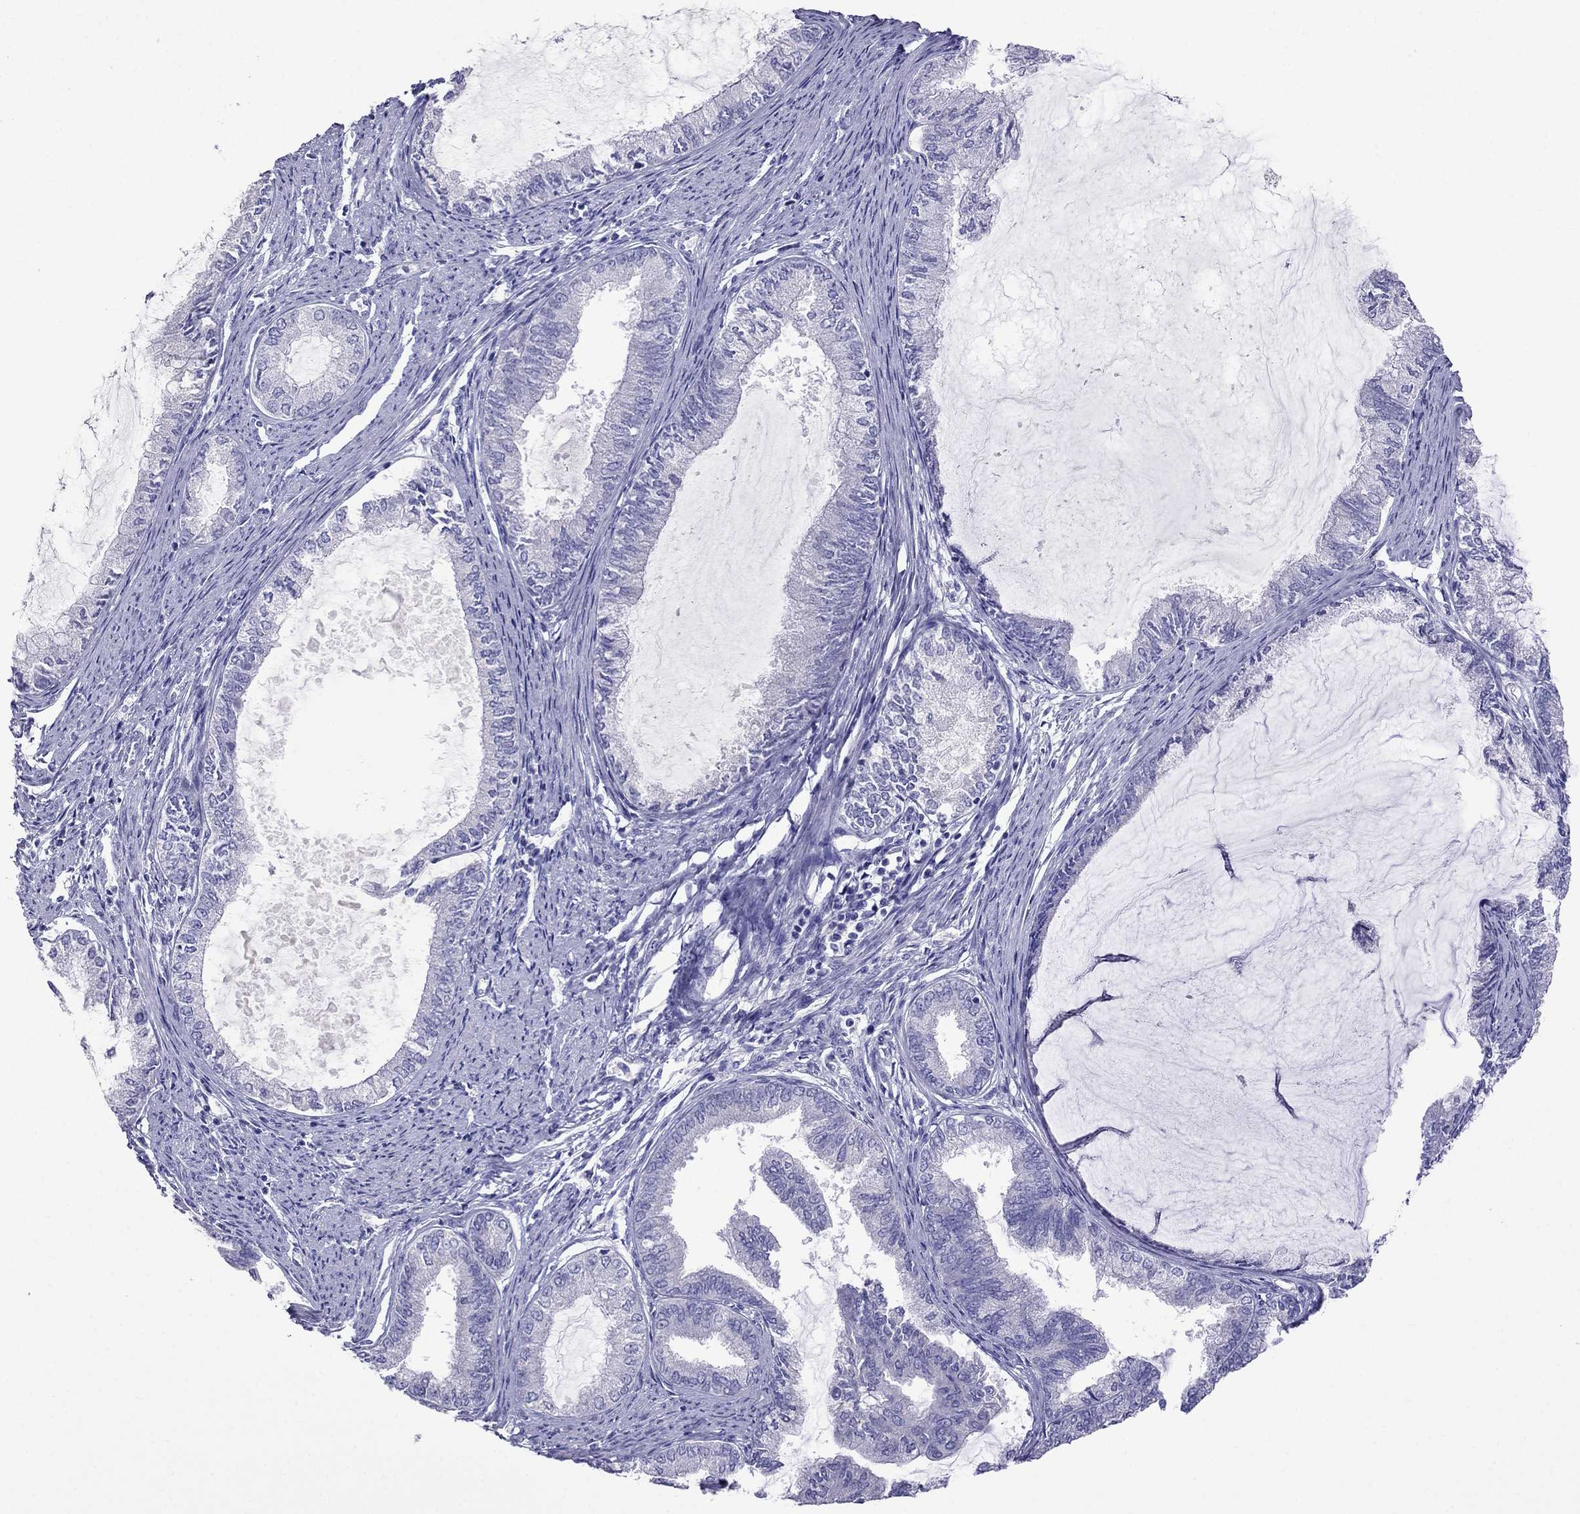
{"staining": {"intensity": "negative", "quantity": "none", "location": "none"}, "tissue": "endometrial cancer", "cell_type": "Tumor cells", "image_type": "cancer", "snomed": [{"axis": "morphology", "description": "Adenocarcinoma, NOS"}, {"axis": "topography", "description": "Endometrium"}], "caption": "Histopathology image shows no significant protein positivity in tumor cells of endometrial cancer (adenocarcinoma).", "gene": "TDRD1", "patient": {"sex": "female", "age": 86}}